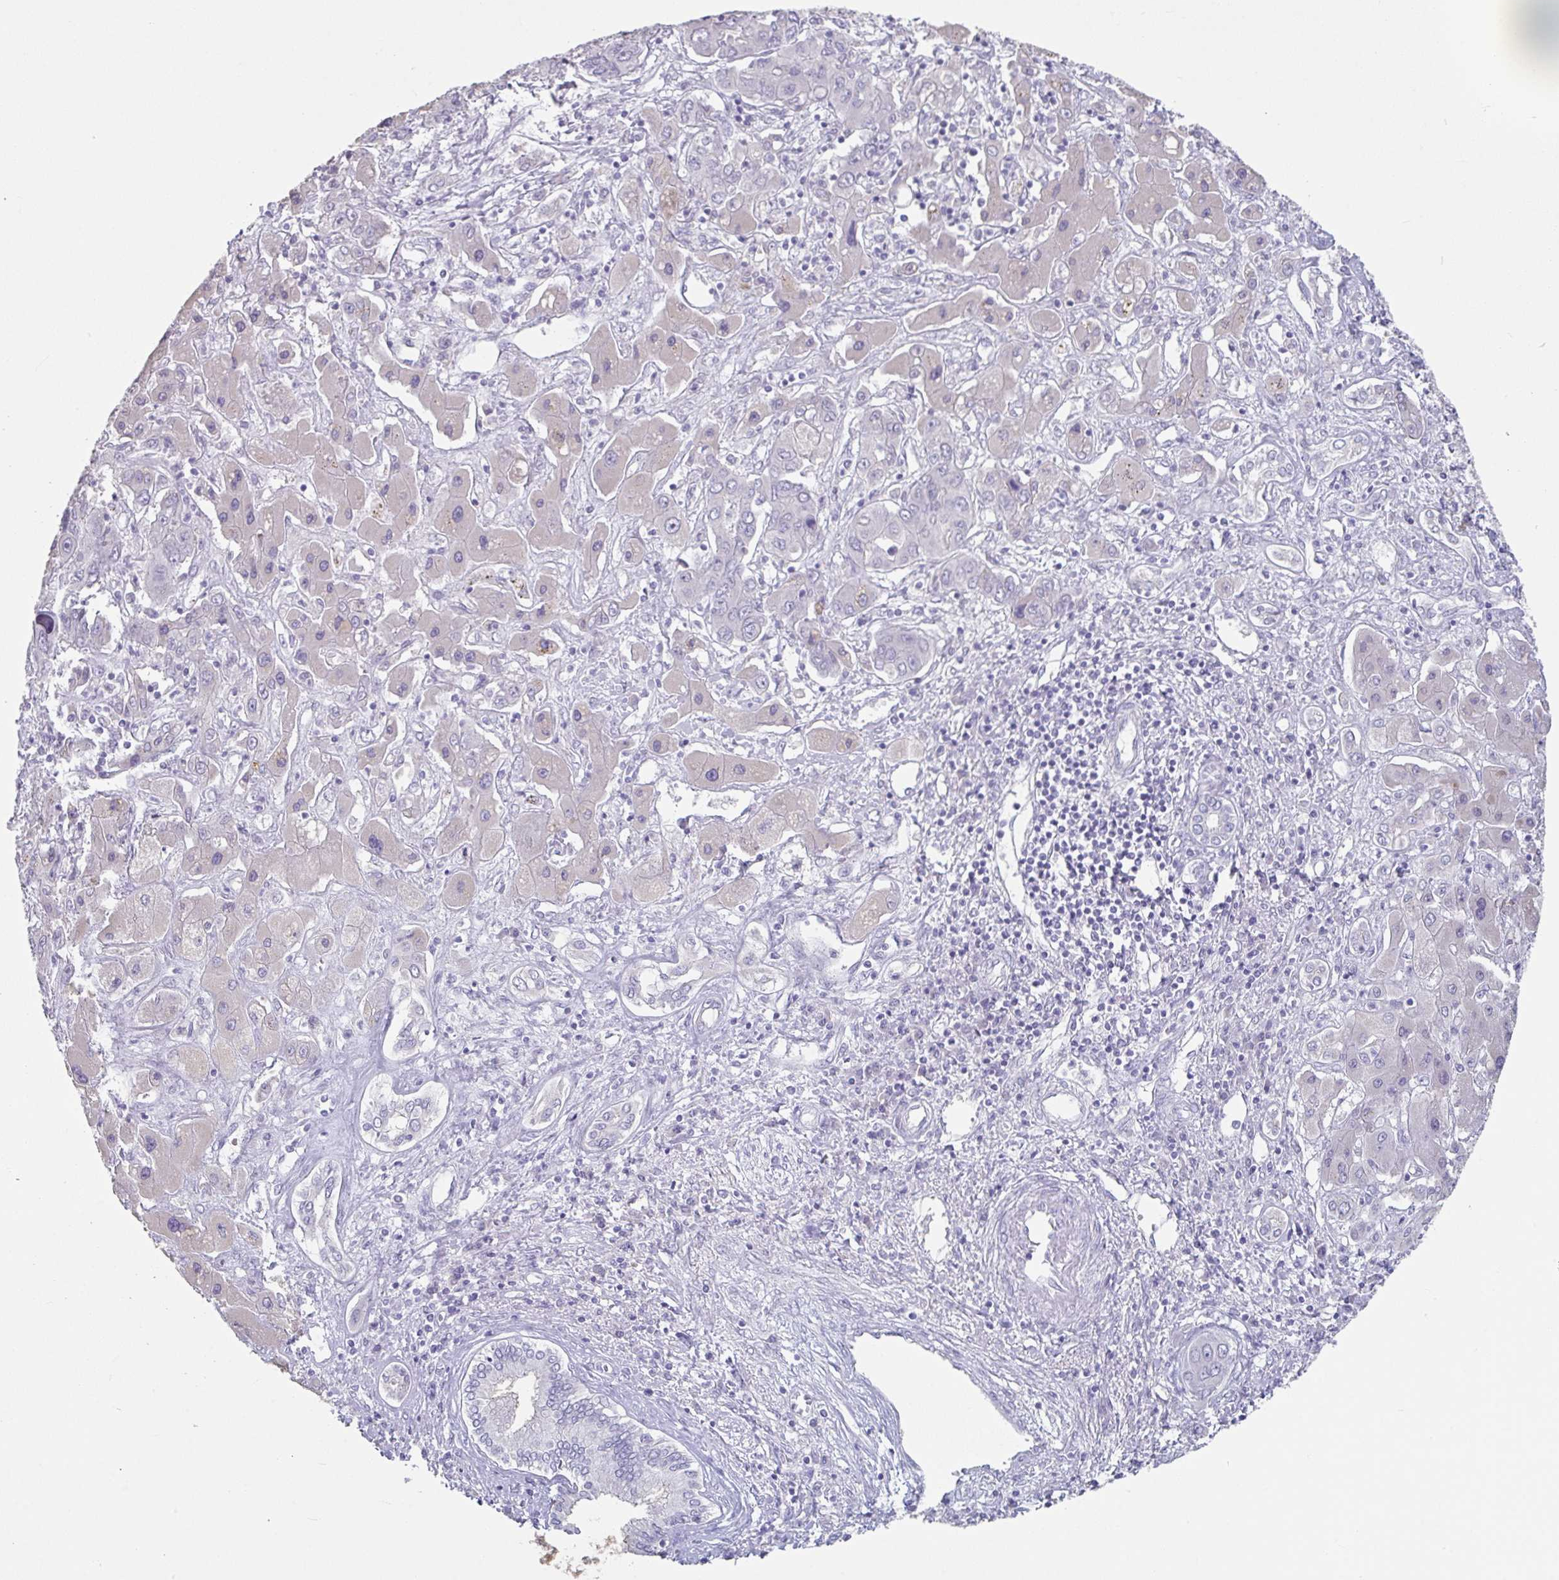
{"staining": {"intensity": "negative", "quantity": "none", "location": "none"}, "tissue": "liver cancer", "cell_type": "Tumor cells", "image_type": "cancer", "snomed": [{"axis": "morphology", "description": "Cholangiocarcinoma"}, {"axis": "topography", "description": "Liver"}], "caption": "Immunohistochemistry micrograph of human cholangiocarcinoma (liver) stained for a protein (brown), which shows no staining in tumor cells.", "gene": "SLC44A4", "patient": {"sex": "male", "age": 67}}